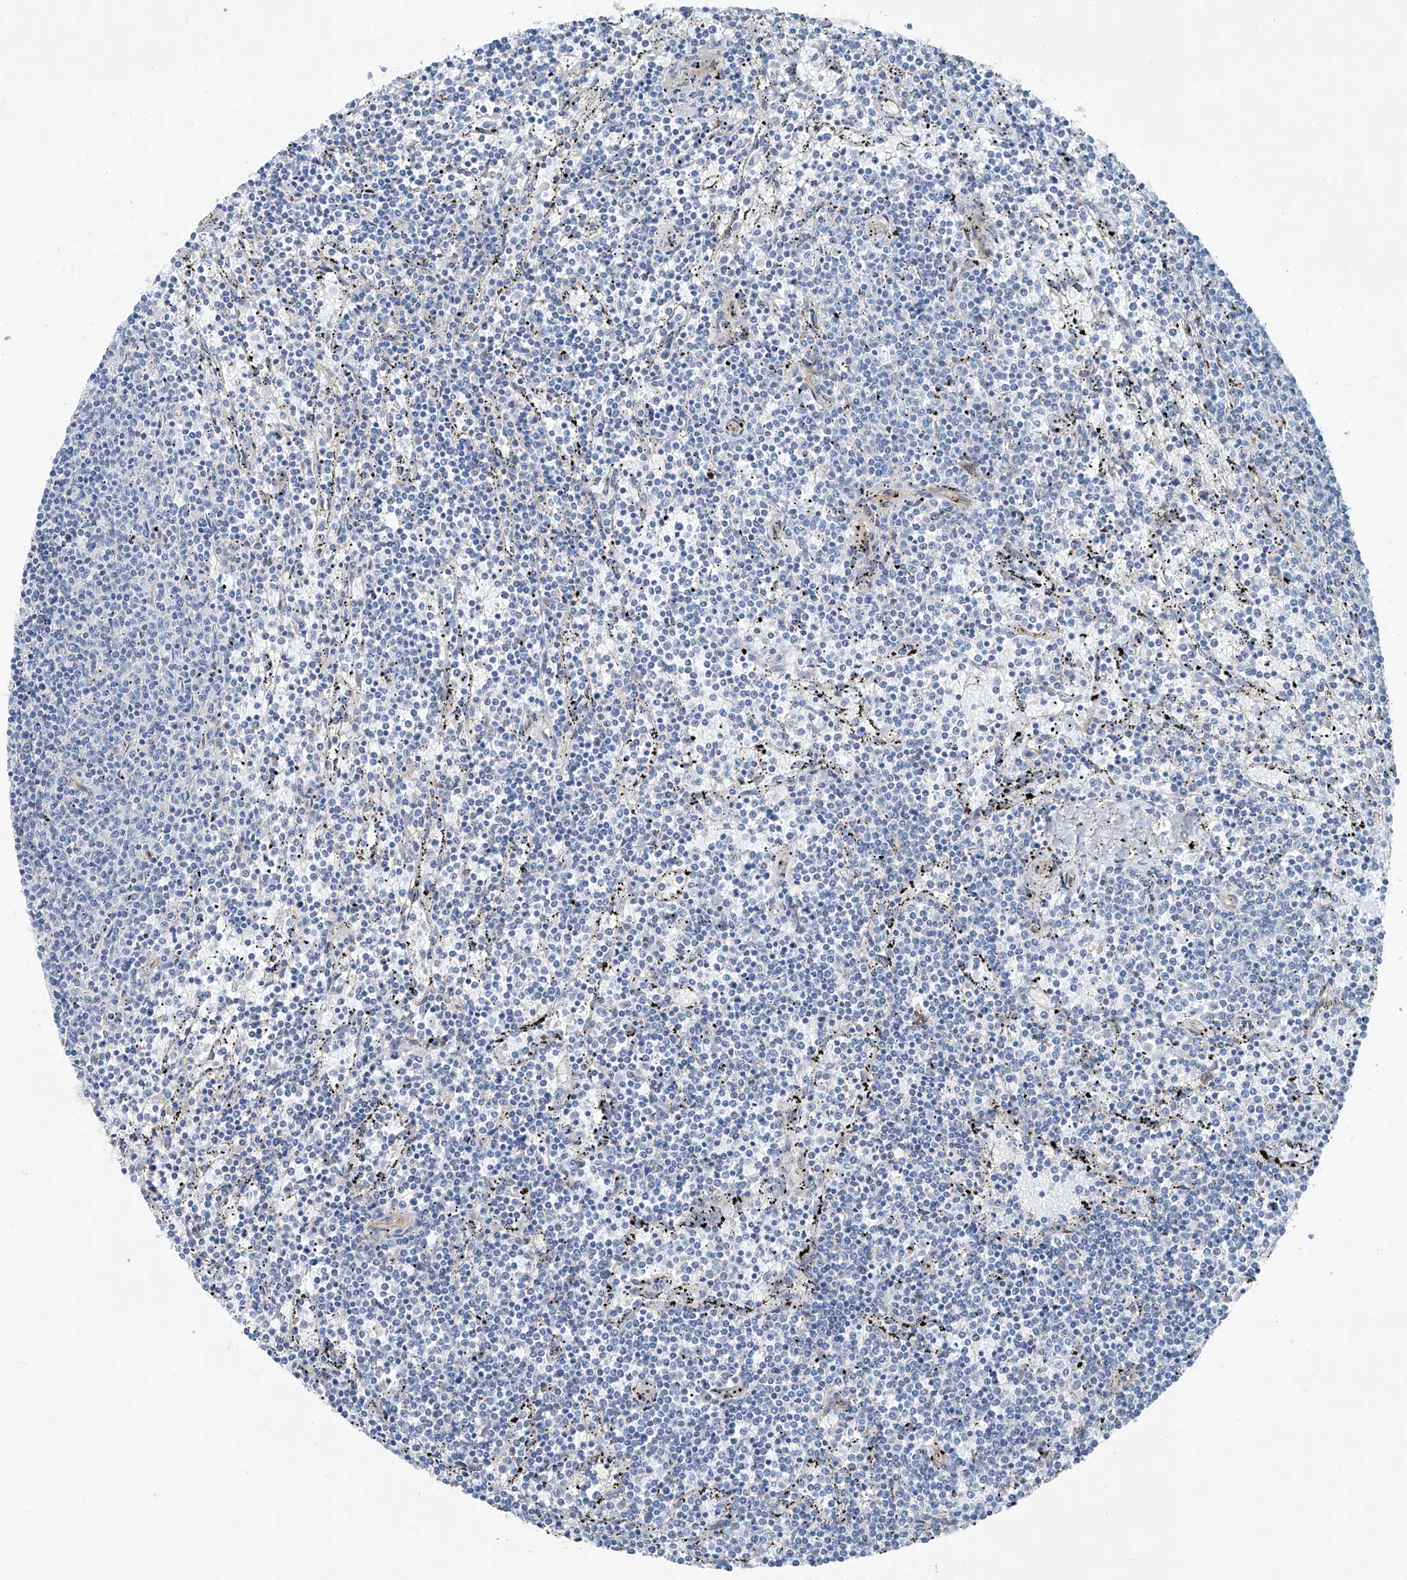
{"staining": {"intensity": "negative", "quantity": "none", "location": "none"}, "tissue": "lymphoma", "cell_type": "Tumor cells", "image_type": "cancer", "snomed": [{"axis": "morphology", "description": "Malignant lymphoma, non-Hodgkin's type, Low grade"}, {"axis": "topography", "description": "Spleen"}], "caption": "The histopathology image shows no significant positivity in tumor cells of malignant lymphoma, non-Hodgkin's type (low-grade).", "gene": "TNS2", "patient": {"sex": "female", "age": 50}}